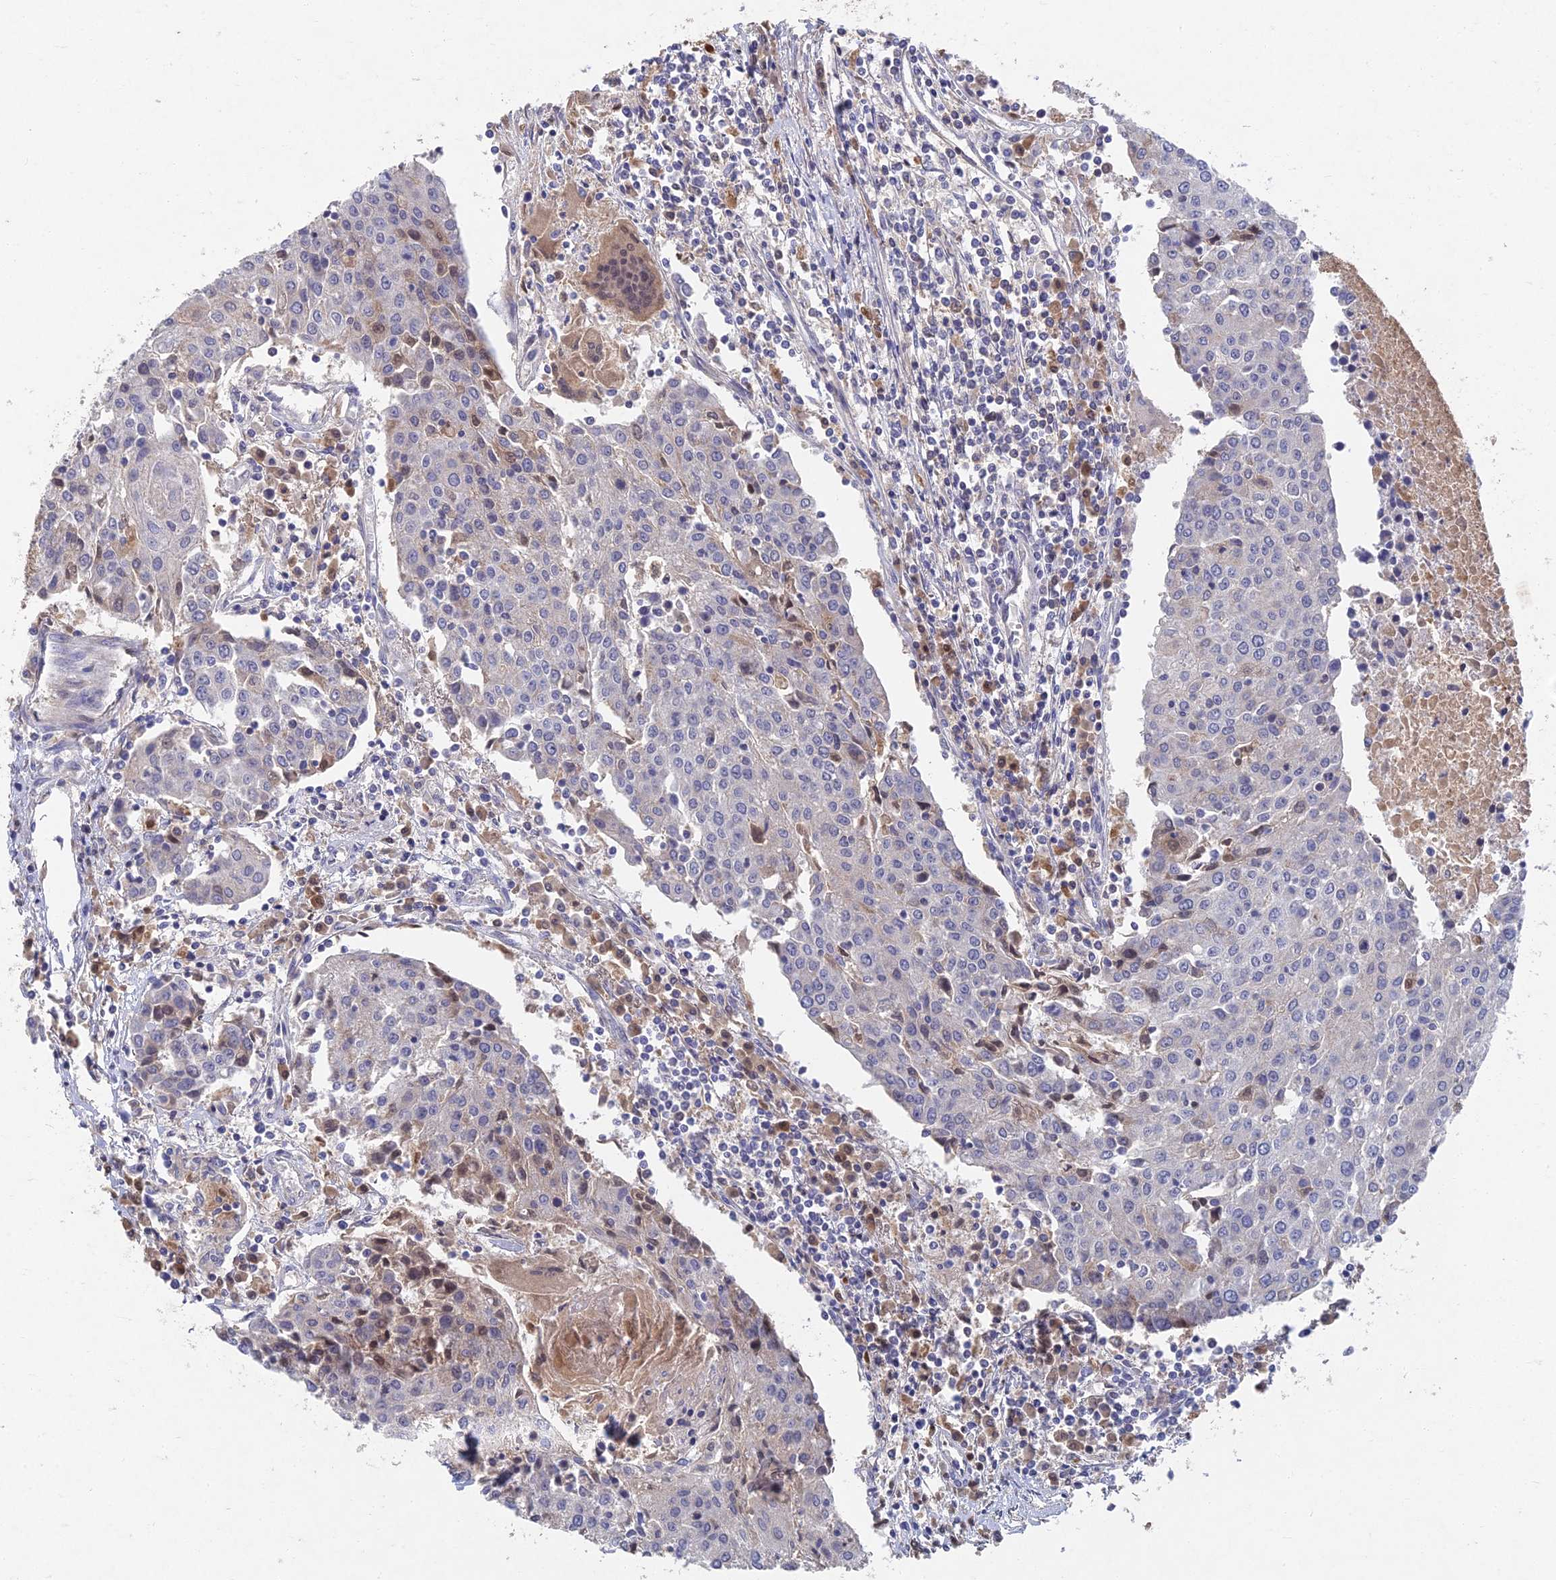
{"staining": {"intensity": "negative", "quantity": "none", "location": "none"}, "tissue": "urothelial cancer", "cell_type": "Tumor cells", "image_type": "cancer", "snomed": [{"axis": "morphology", "description": "Urothelial carcinoma, High grade"}, {"axis": "topography", "description": "Urinary bladder"}], "caption": "A high-resolution photomicrograph shows immunohistochemistry staining of urothelial cancer, which reveals no significant staining in tumor cells.", "gene": "GNA15", "patient": {"sex": "female", "age": 85}}